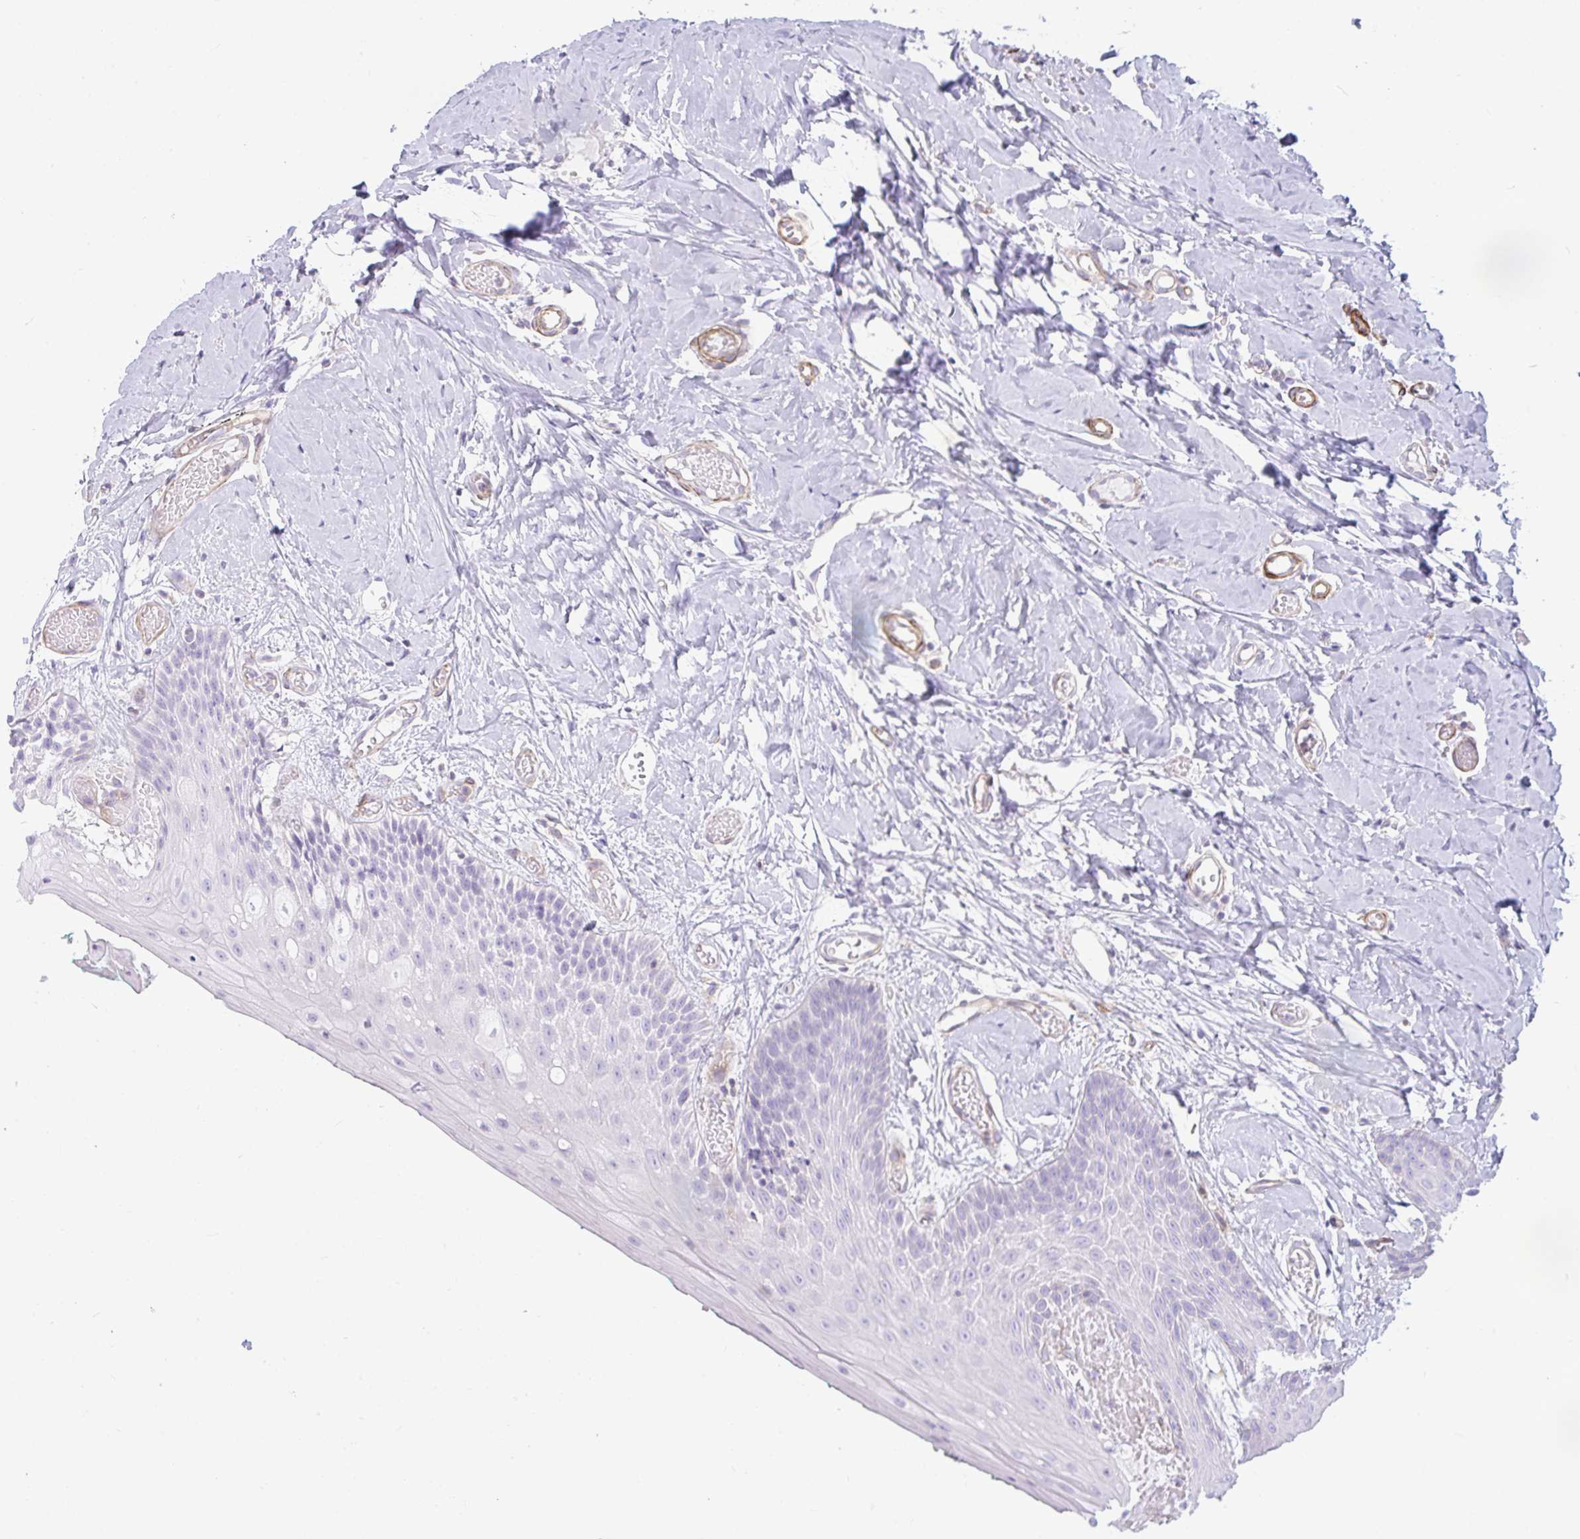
{"staining": {"intensity": "negative", "quantity": "none", "location": "none"}, "tissue": "oral mucosa", "cell_type": "Squamous epithelial cells", "image_type": "normal", "snomed": [{"axis": "morphology", "description": "Normal tissue, NOS"}, {"axis": "topography", "description": "Oral tissue"}, {"axis": "topography", "description": "Tounge, NOS"}], "caption": "Protein analysis of benign oral mucosa reveals no significant staining in squamous epithelial cells. (DAB immunohistochemistry, high magnification).", "gene": "CDRT15", "patient": {"sex": "female", "age": 62}}